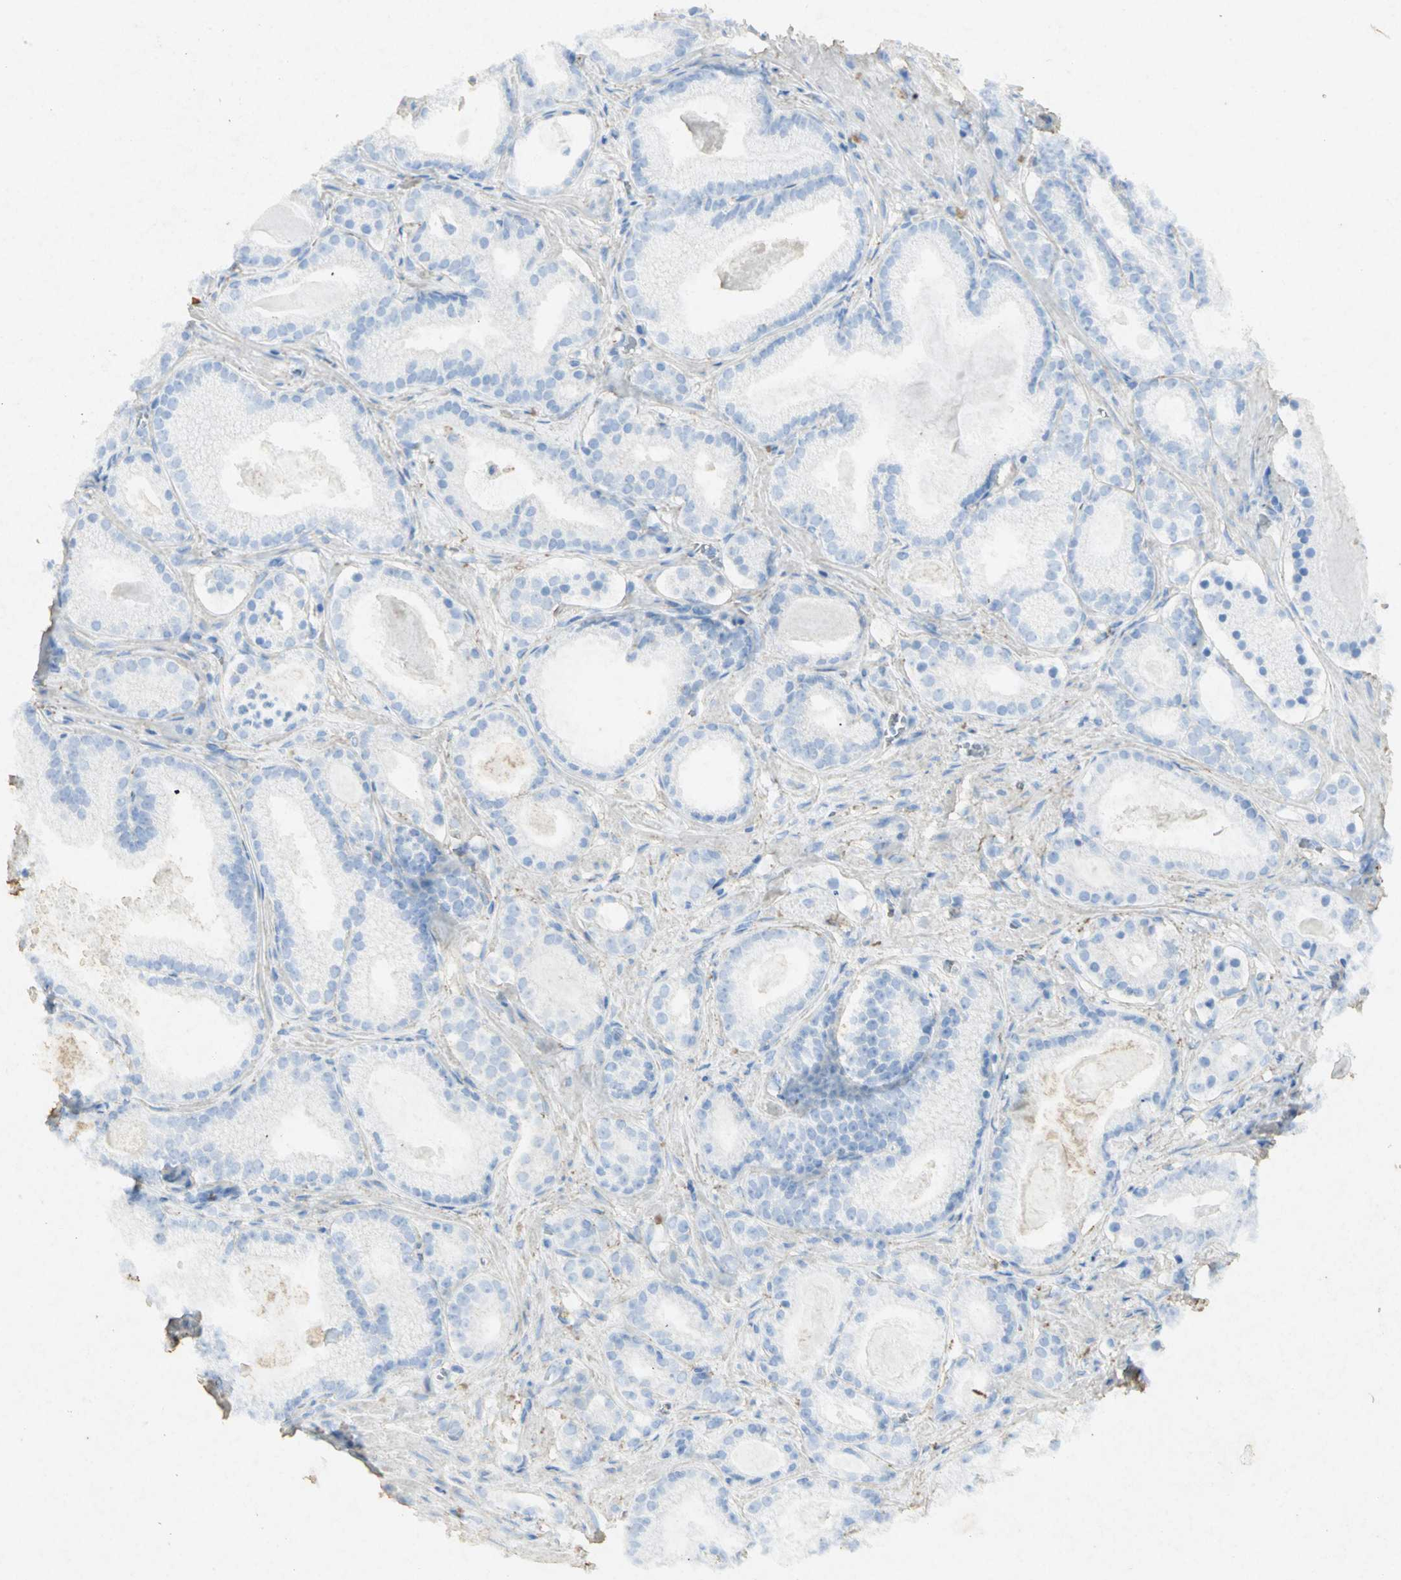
{"staining": {"intensity": "negative", "quantity": "none", "location": "none"}, "tissue": "prostate cancer", "cell_type": "Tumor cells", "image_type": "cancer", "snomed": [{"axis": "morphology", "description": "Adenocarcinoma, Low grade"}, {"axis": "topography", "description": "Prostate"}], "caption": "High magnification brightfield microscopy of prostate cancer stained with DAB (brown) and counterstained with hematoxylin (blue): tumor cells show no significant positivity. (DAB immunohistochemistry (IHC) with hematoxylin counter stain).", "gene": "ASB9", "patient": {"sex": "male", "age": 59}}